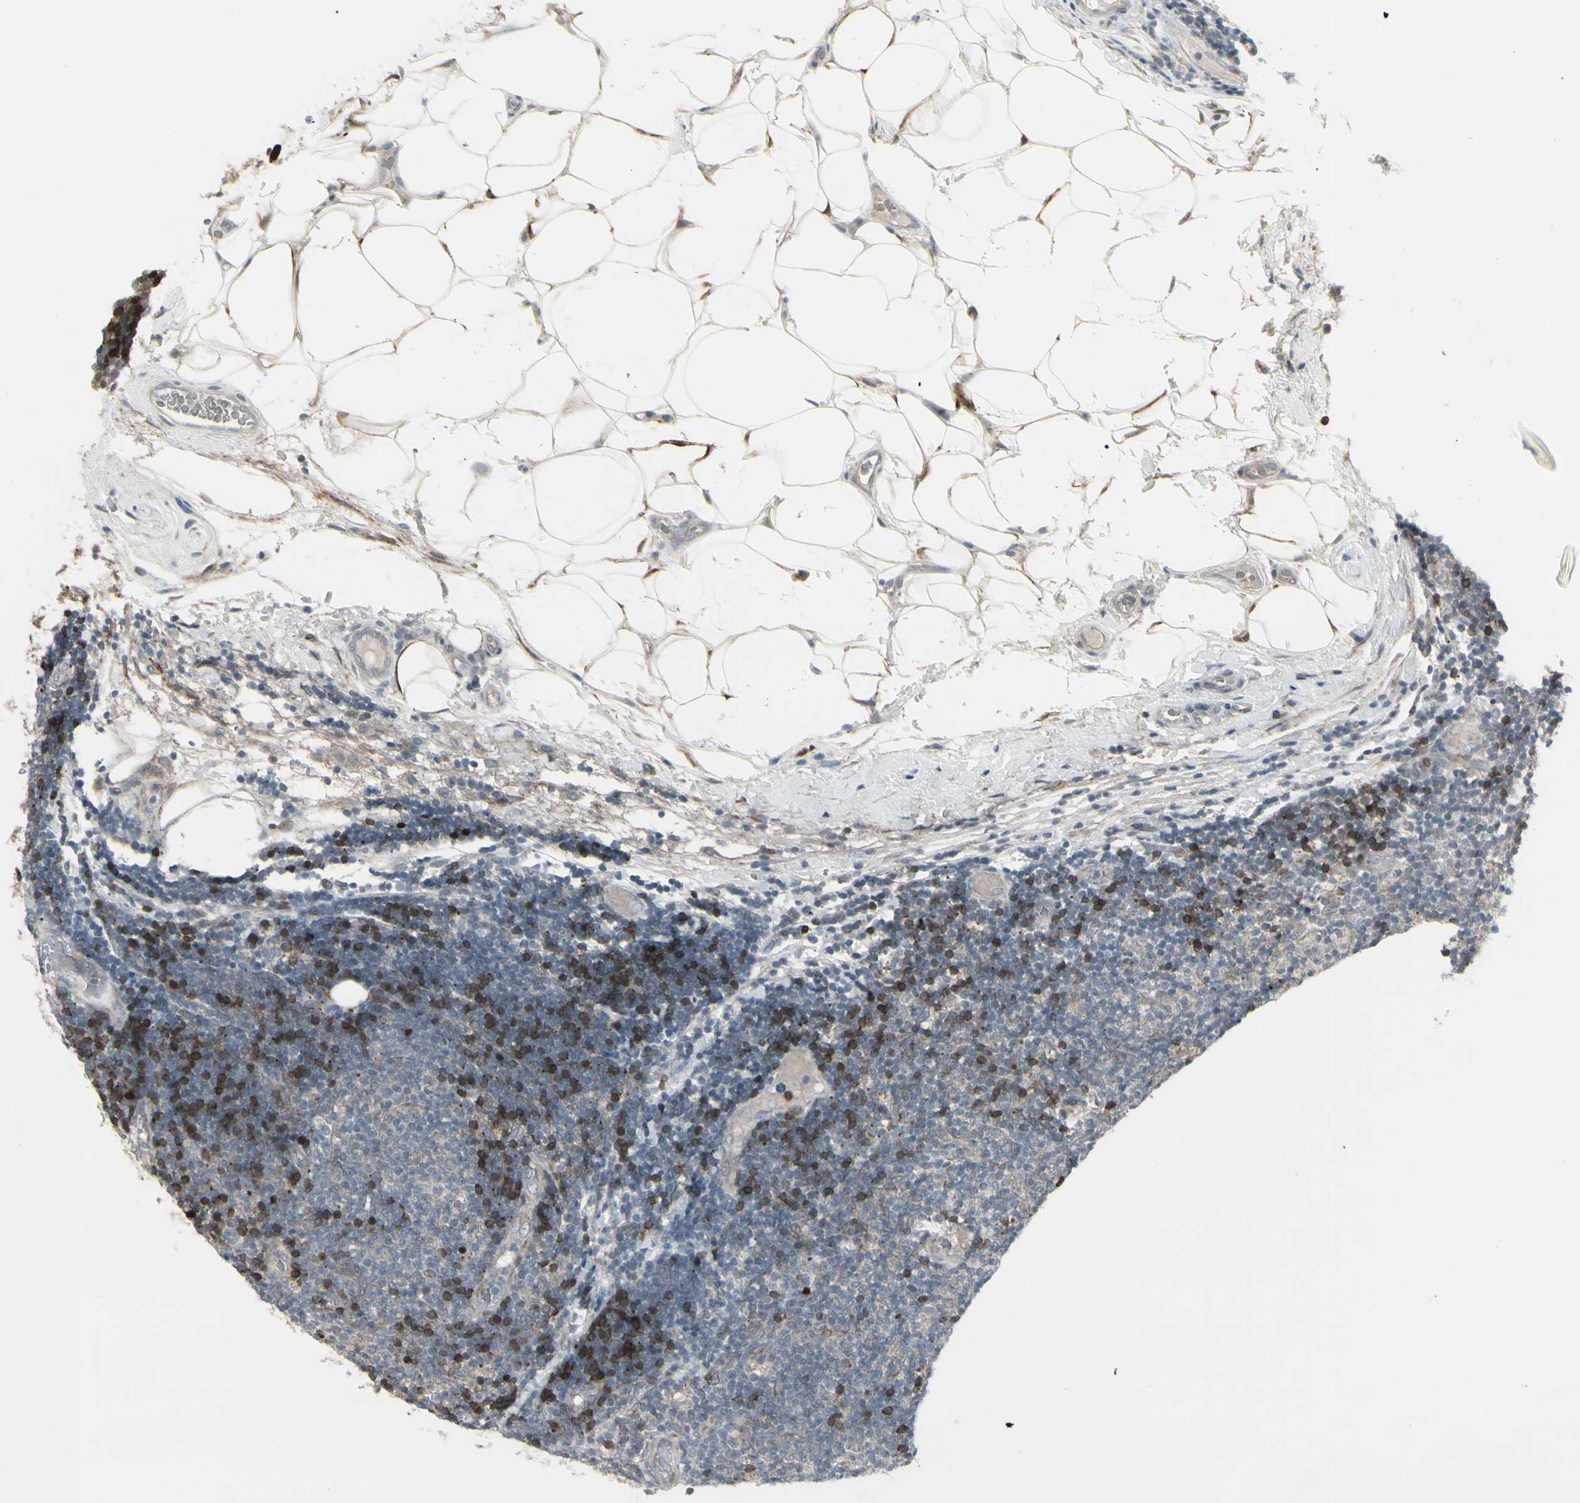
{"staining": {"intensity": "strong", "quantity": "<25%", "location": "cytoplasmic/membranous"}, "tissue": "lymphoma", "cell_type": "Tumor cells", "image_type": "cancer", "snomed": [{"axis": "morphology", "description": "Malignant lymphoma, non-Hodgkin's type, Low grade"}, {"axis": "topography", "description": "Lymph node"}], "caption": "Strong cytoplasmic/membranous expression is present in approximately <25% of tumor cells in lymphoma. (Brightfield microscopy of DAB IHC at high magnification).", "gene": "IGFBP6", "patient": {"sex": "male", "age": 83}}